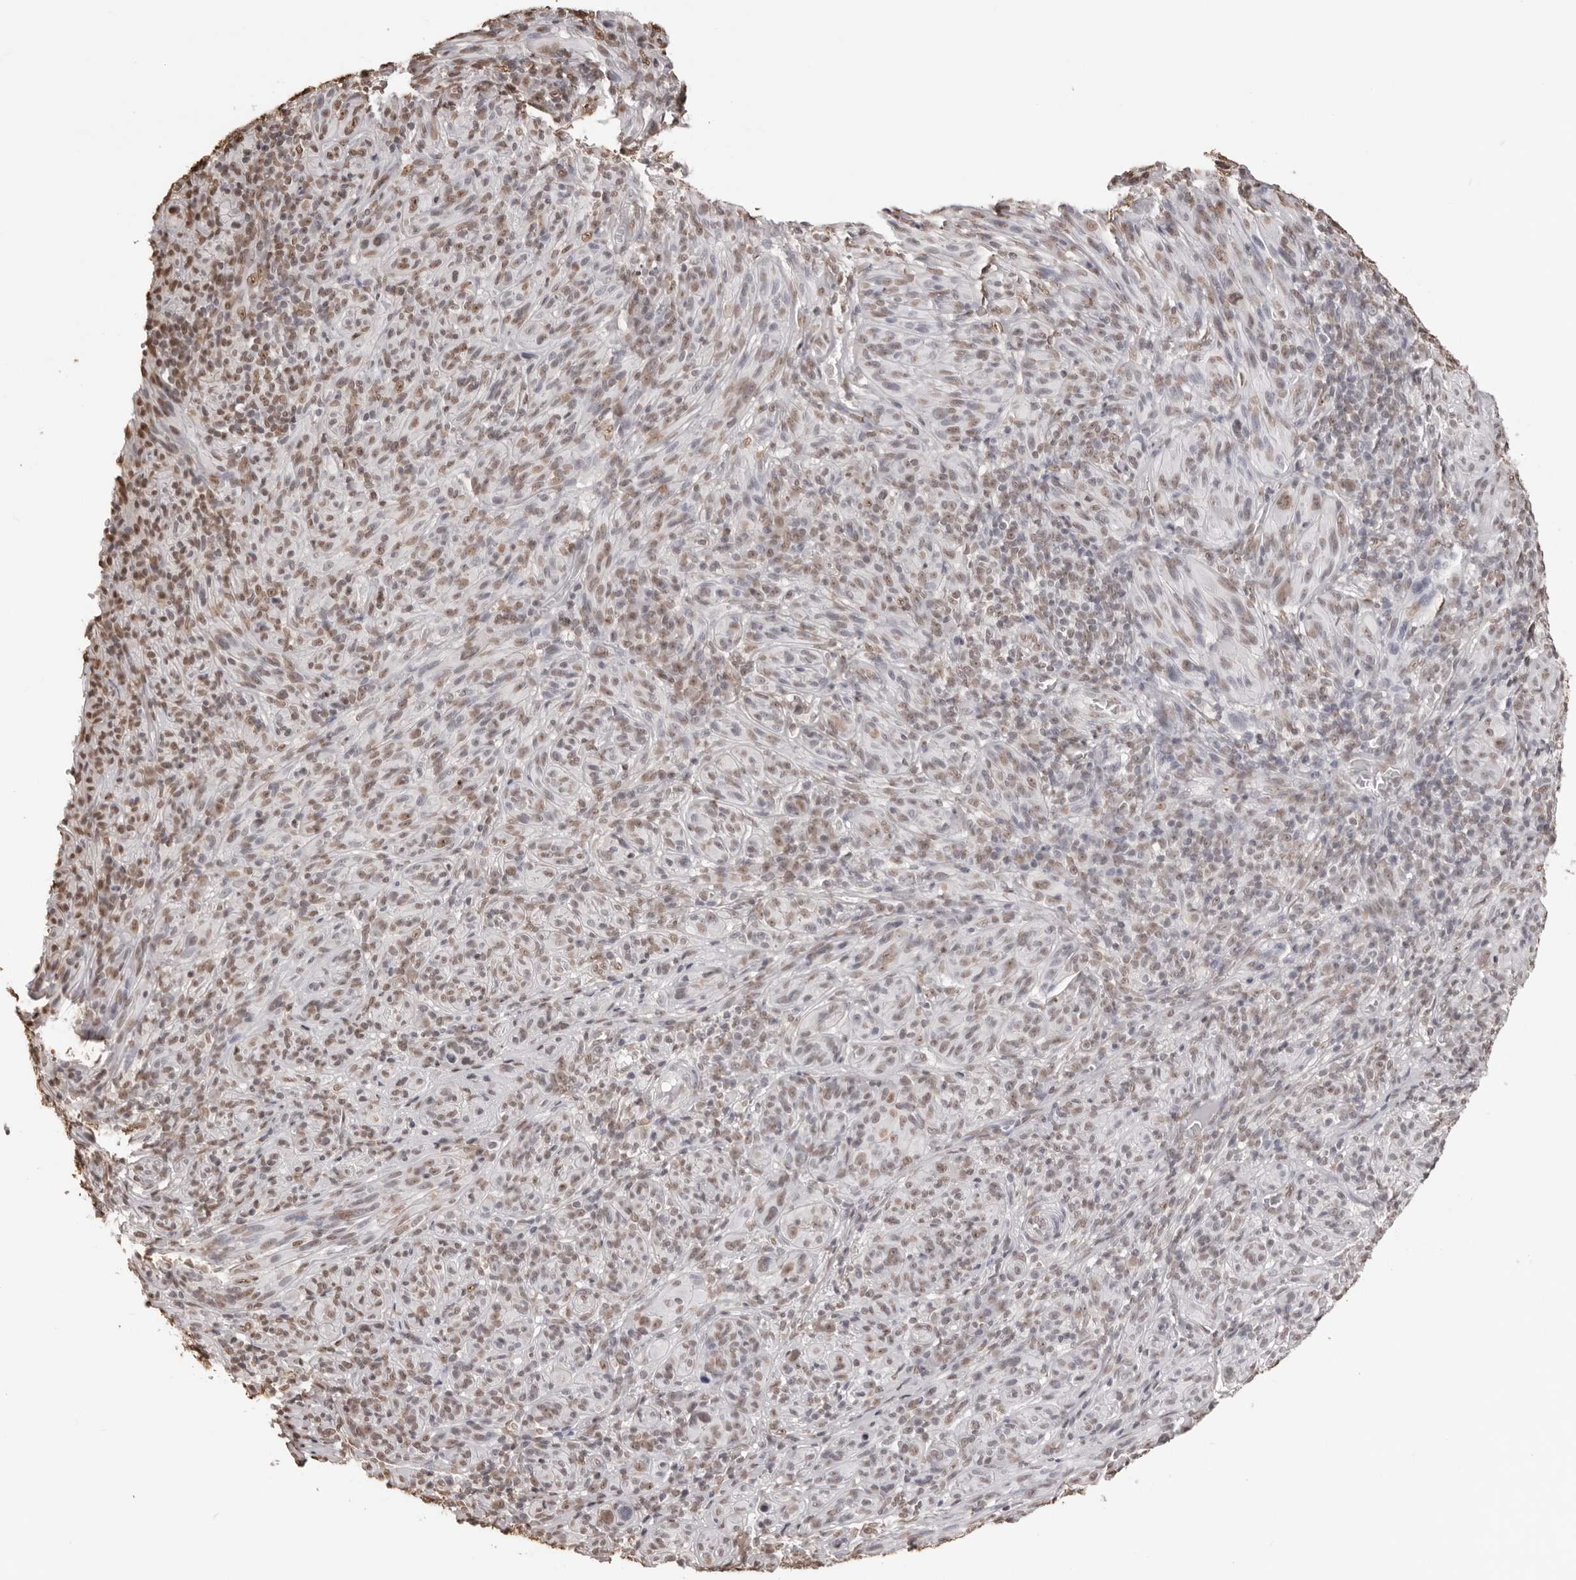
{"staining": {"intensity": "weak", "quantity": ">75%", "location": "nuclear"}, "tissue": "melanoma", "cell_type": "Tumor cells", "image_type": "cancer", "snomed": [{"axis": "morphology", "description": "Malignant melanoma, NOS"}, {"axis": "topography", "description": "Skin of head"}], "caption": "A low amount of weak nuclear staining is present in approximately >75% of tumor cells in melanoma tissue. (Stains: DAB in brown, nuclei in blue, Microscopy: brightfield microscopy at high magnification).", "gene": "OLIG3", "patient": {"sex": "male", "age": 96}}